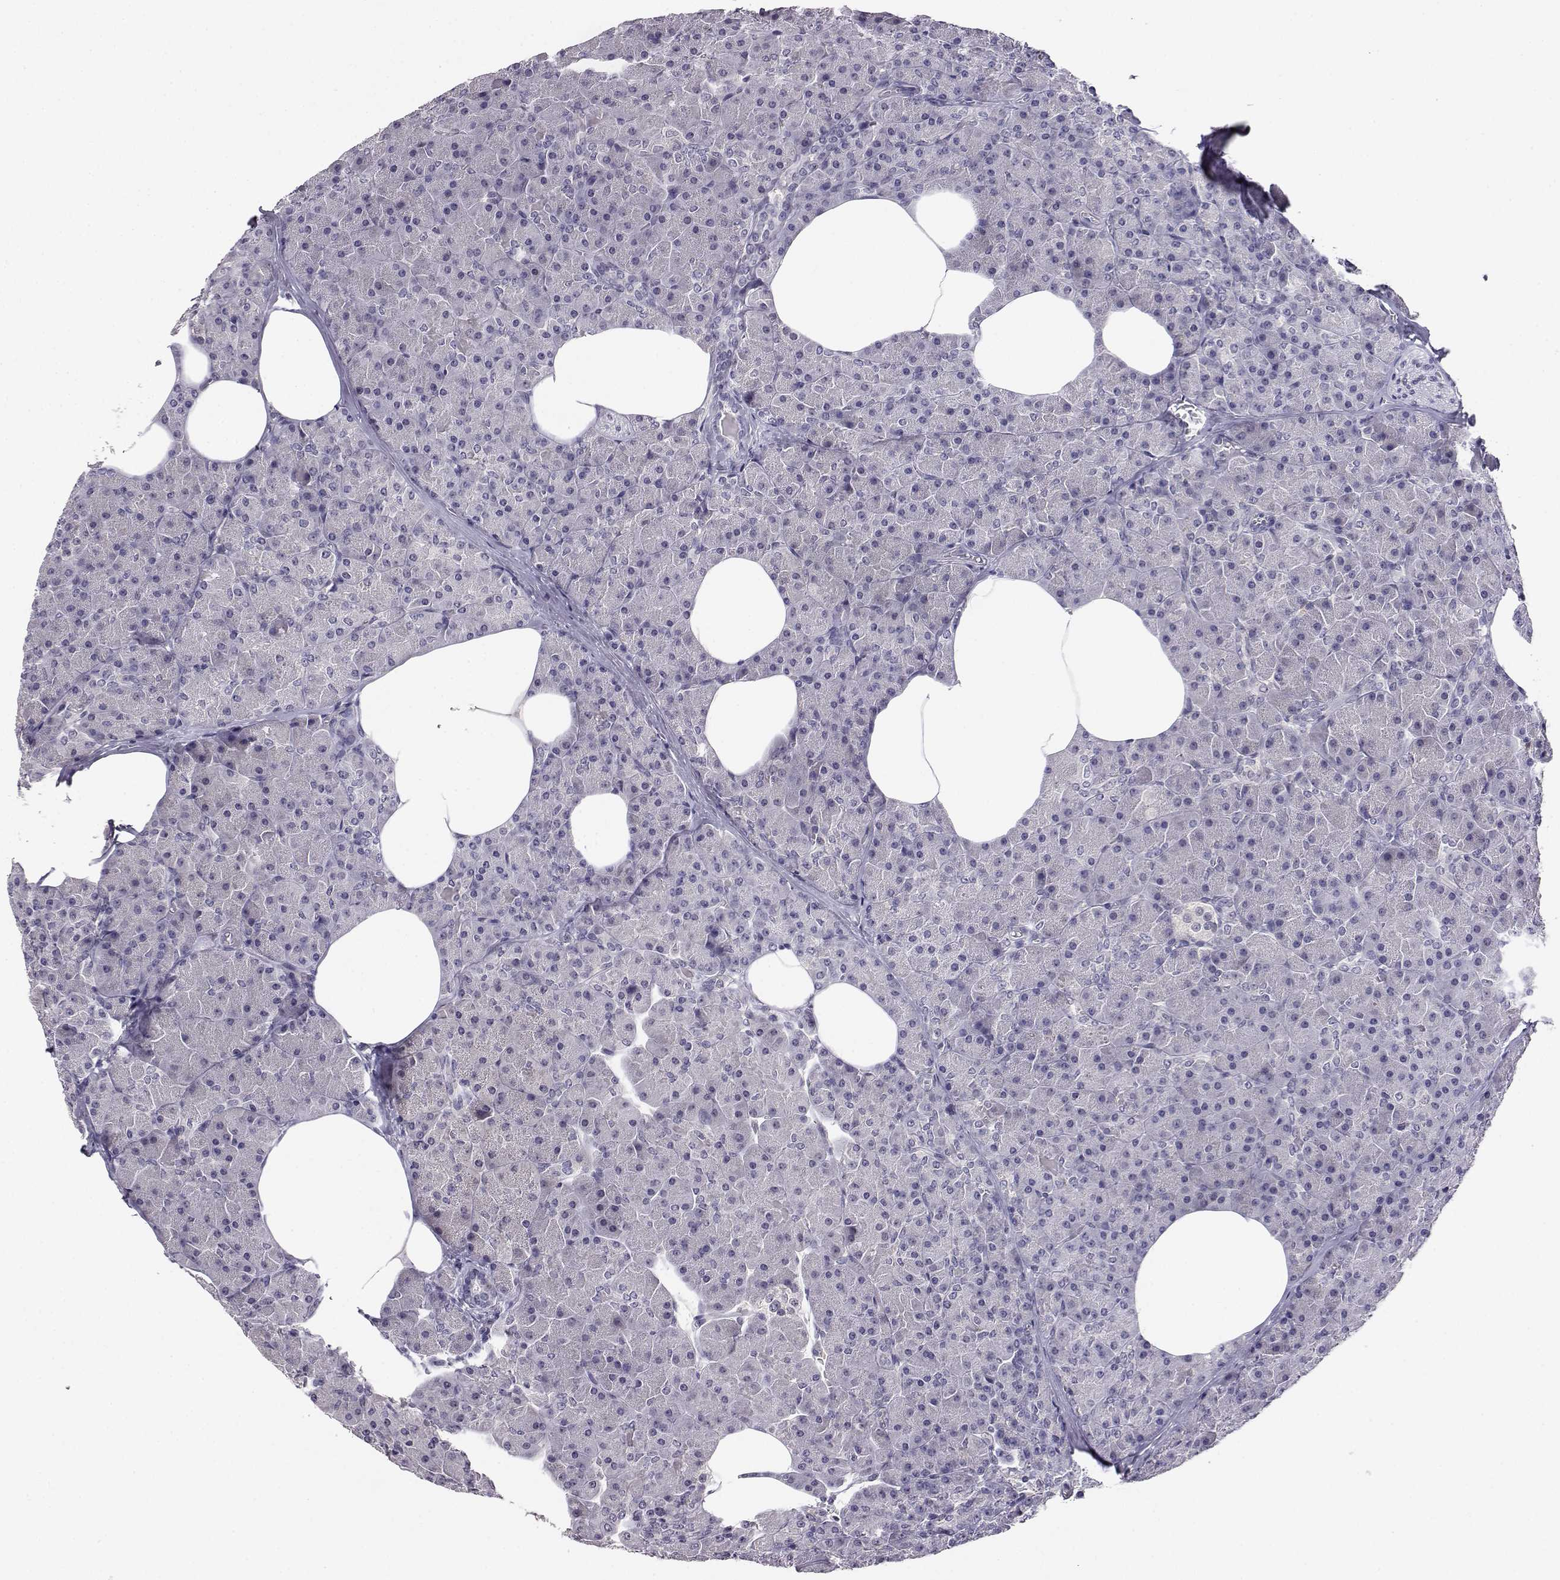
{"staining": {"intensity": "negative", "quantity": "none", "location": "none"}, "tissue": "pancreas", "cell_type": "Exocrine glandular cells", "image_type": "normal", "snomed": [{"axis": "morphology", "description": "Normal tissue, NOS"}, {"axis": "topography", "description": "Pancreas"}], "caption": "A photomicrograph of pancreas stained for a protein shows no brown staining in exocrine glandular cells. The staining was performed using DAB to visualize the protein expression in brown, while the nuclei were stained in blue with hematoxylin (Magnification: 20x).", "gene": "AKR1B1", "patient": {"sex": "female", "age": 45}}